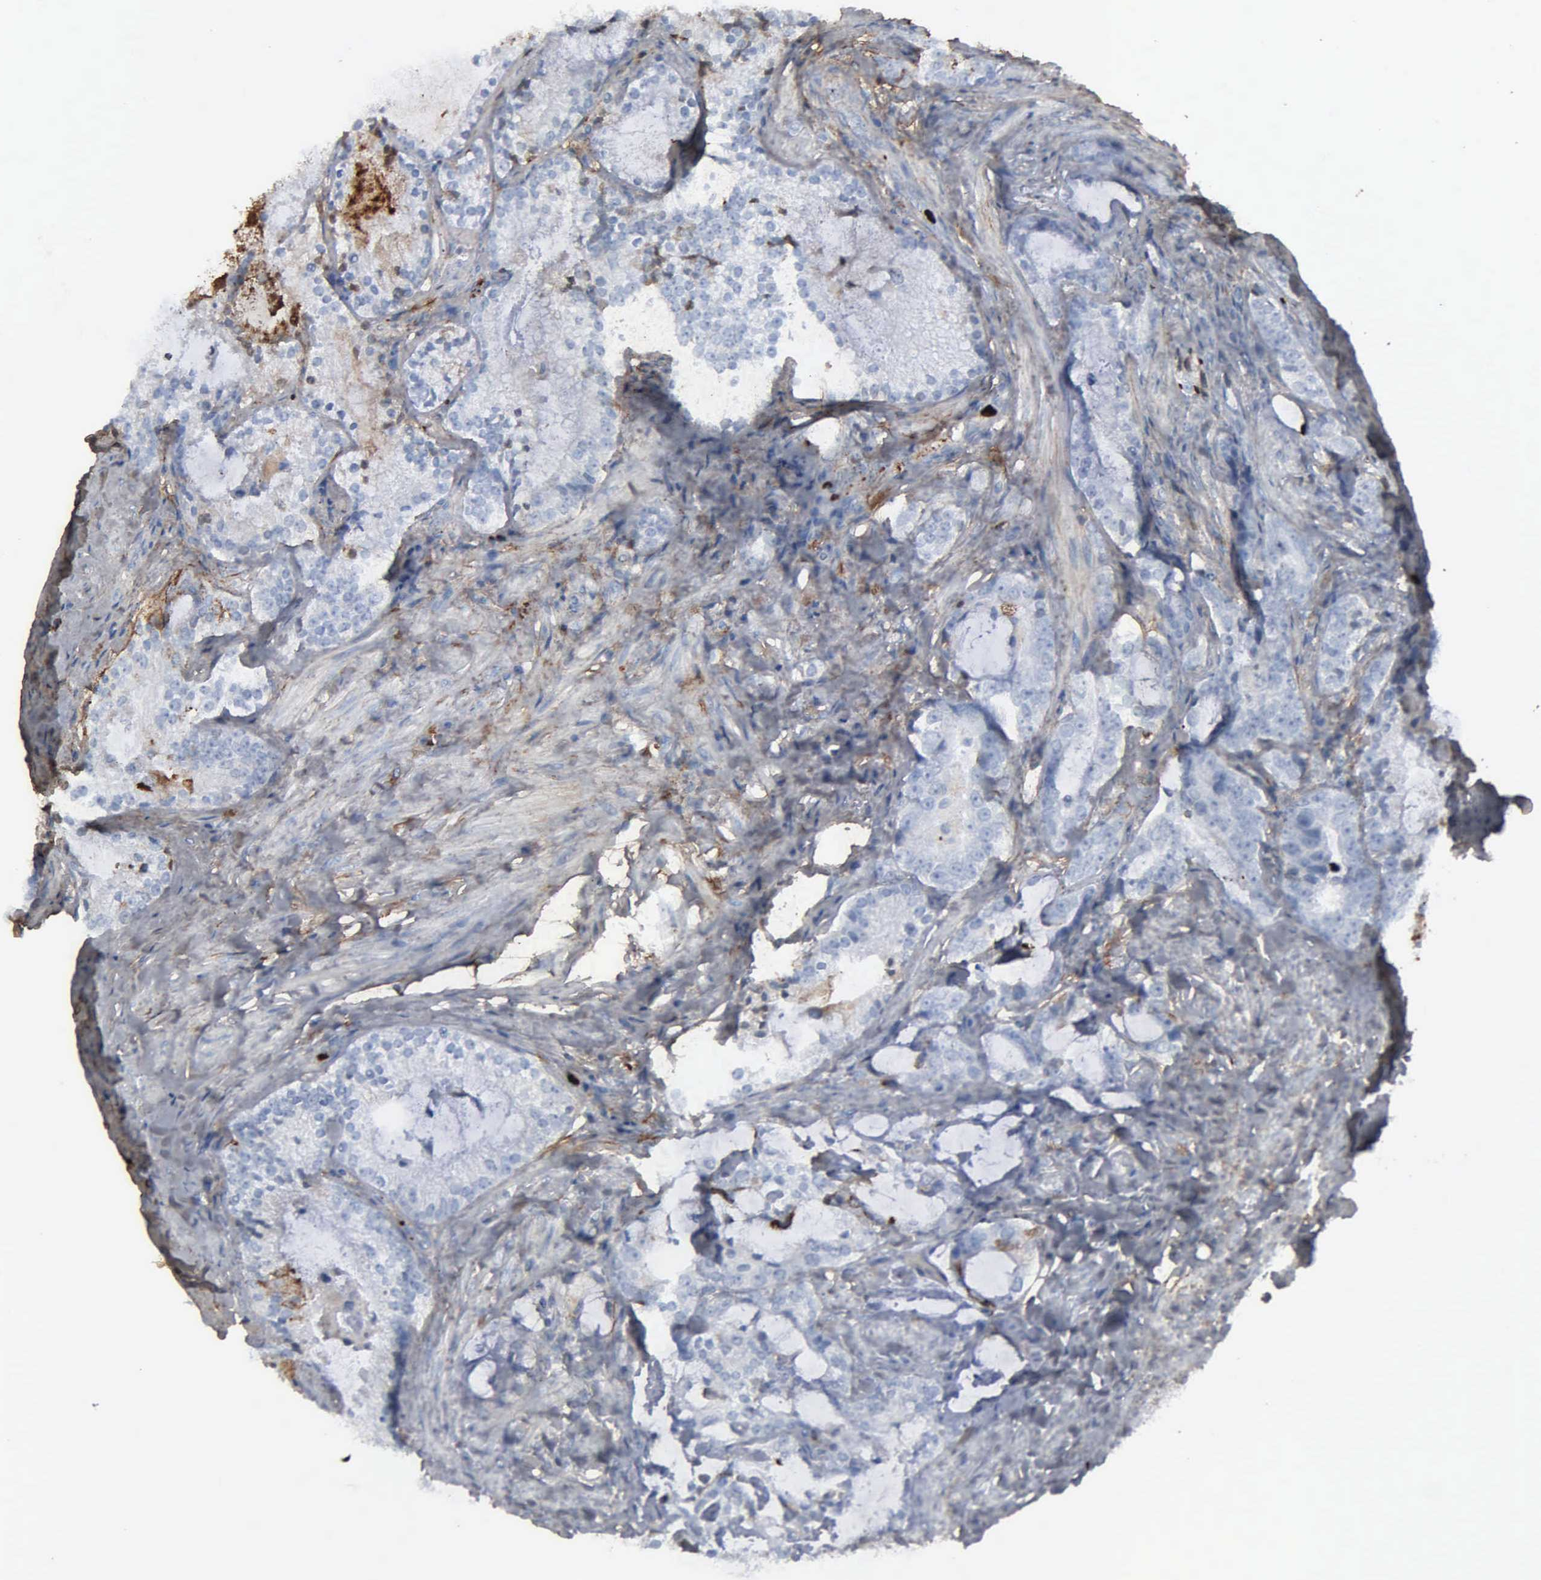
{"staining": {"intensity": "negative", "quantity": "none", "location": "none"}, "tissue": "prostate cancer", "cell_type": "Tumor cells", "image_type": "cancer", "snomed": [{"axis": "morphology", "description": "Adenocarcinoma, High grade"}, {"axis": "topography", "description": "Prostate"}], "caption": "Immunohistochemistry histopathology image of human adenocarcinoma (high-grade) (prostate) stained for a protein (brown), which displays no positivity in tumor cells.", "gene": "FN1", "patient": {"sex": "male", "age": 63}}